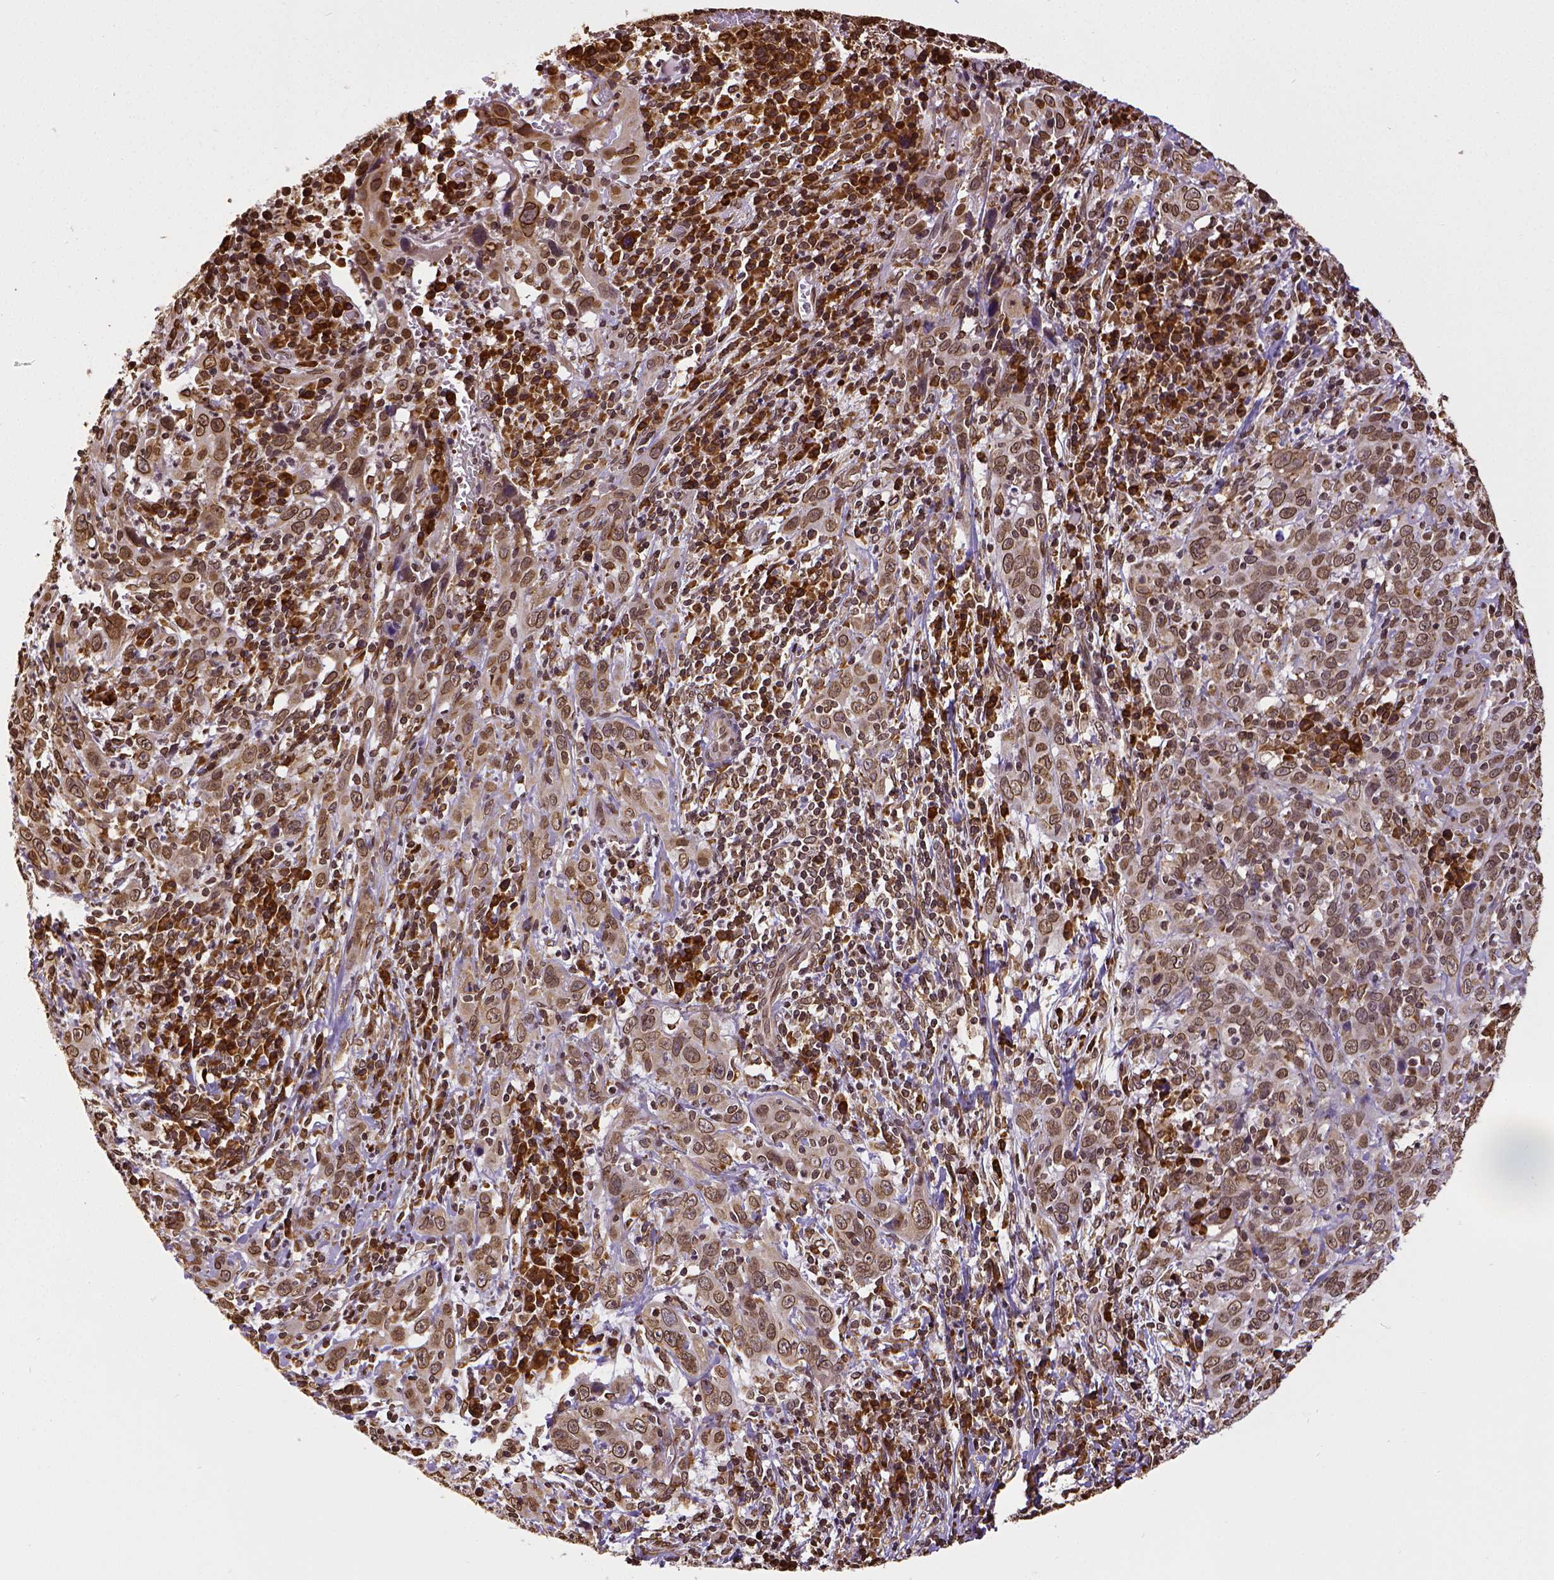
{"staining": {"intensity": "moderate", "quantity": ">75%", "location": "cytoplasmic/membranous,nuclear"}, "tissue": "cervical cancer", "cell_type": "Tumor cells", "image_type": "cancer", "snomed": [{"axis": "morphology", "description": "Squamous cell carcinoma, NOS"}, {"axis": "topography", "description": "Cervix"}], "caption": "This photomicrograph reveals immunohistochemistry staining of cervical cancer, with medium moderate cytoplasmic/membranous and nuclear expression in approximately >75% of tumor cells.", "gene": "MTDH", "patient": {"sex": "female", "age": 46}}